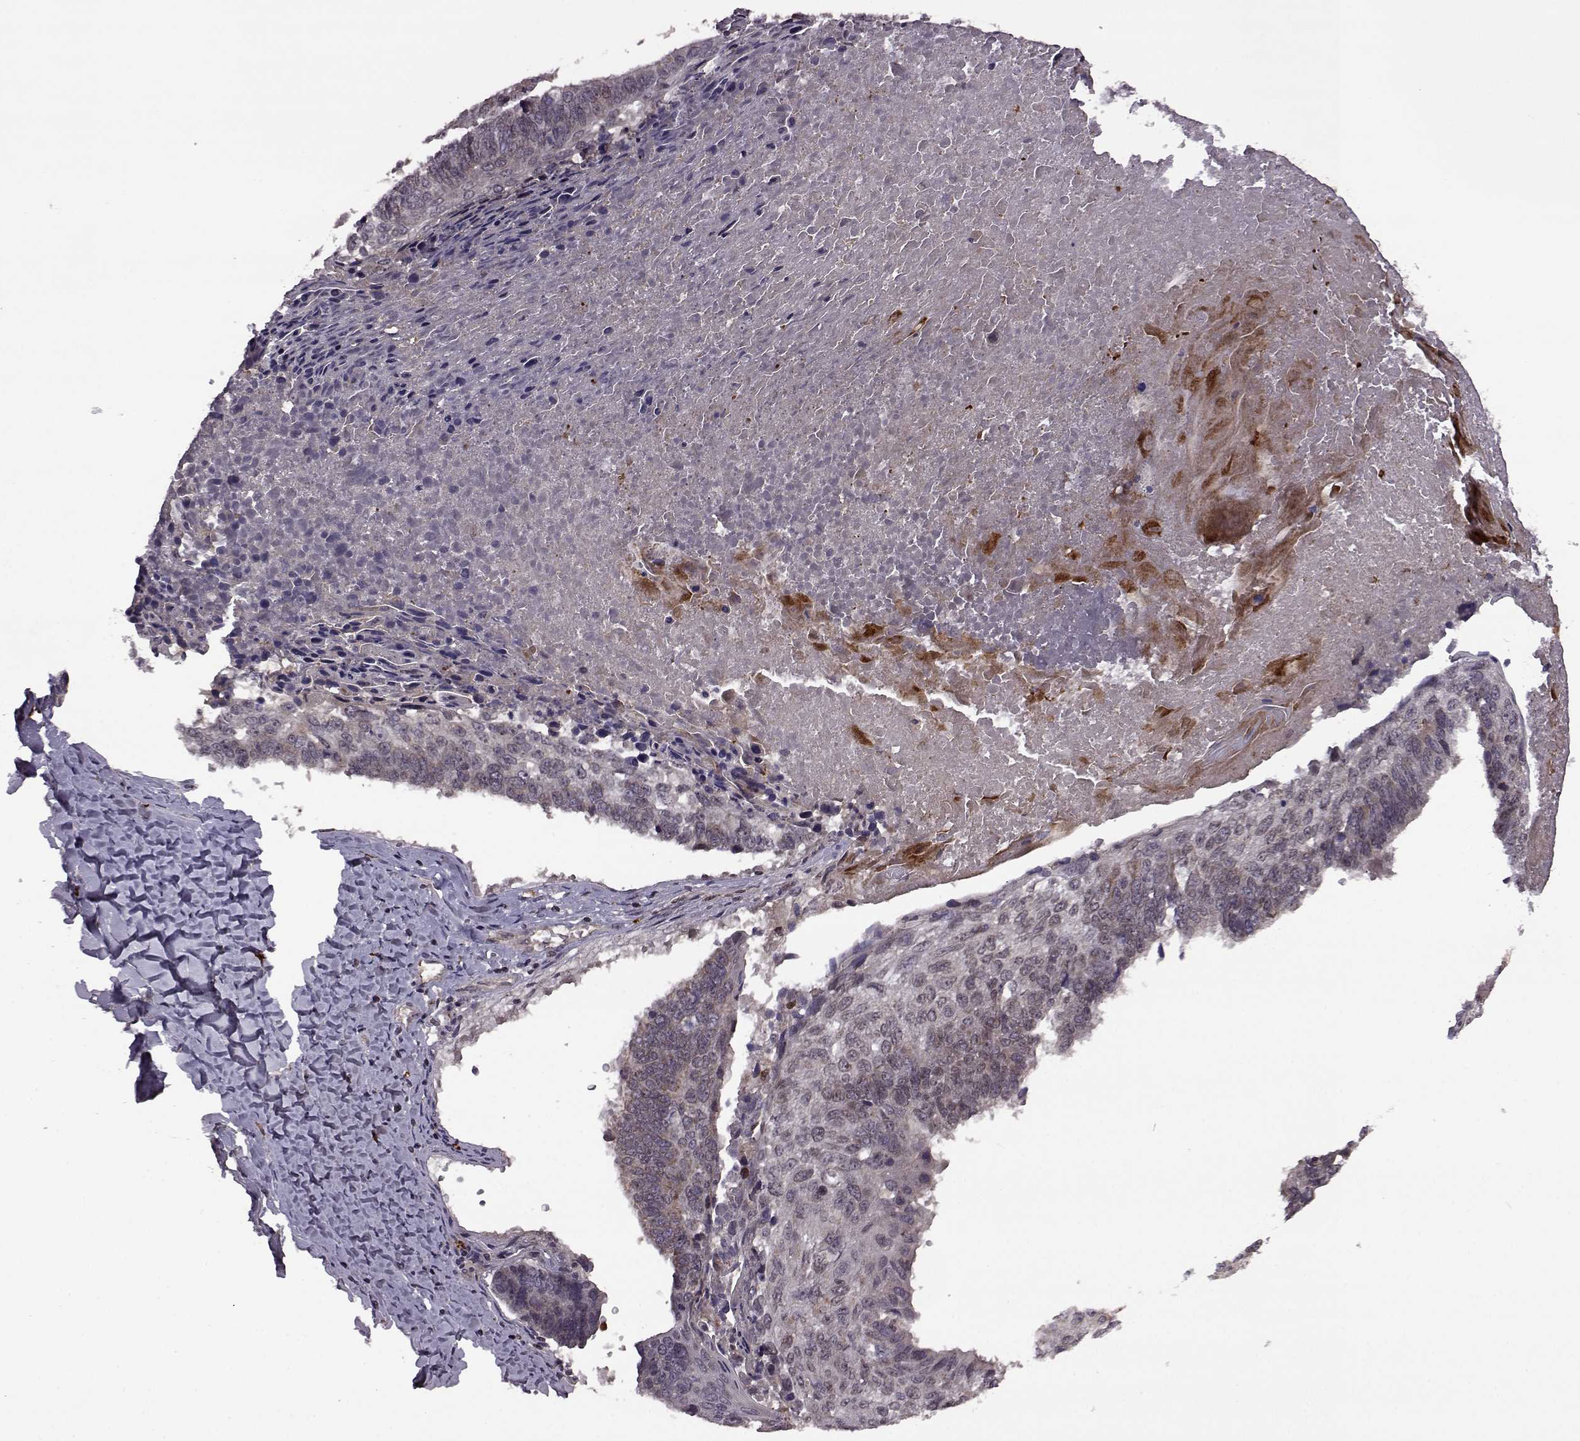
{"staining": {"intensity": "weak", "quantity": "<25%", "location": "cytoplasmic/membranous"}, "tissue": "lung cancer", "cell_type": "Tumor cells", "image_type": "cancer", "snomed": [{"axis": "morphology", "description": "Squamous cell carcinoma, NOS"}, {"axis": "topography", "description": "Lung"}], "caption": "Immunohistochemistry (IHC) histopathology image of human lung cancer (squamous cell carcinoma) stained for a protein (brown), which reveals no expression in tumor cells. Nuclei are stained in blue.", "gene": "TRMU", "patient": {"sex": "male", "age": 73}}